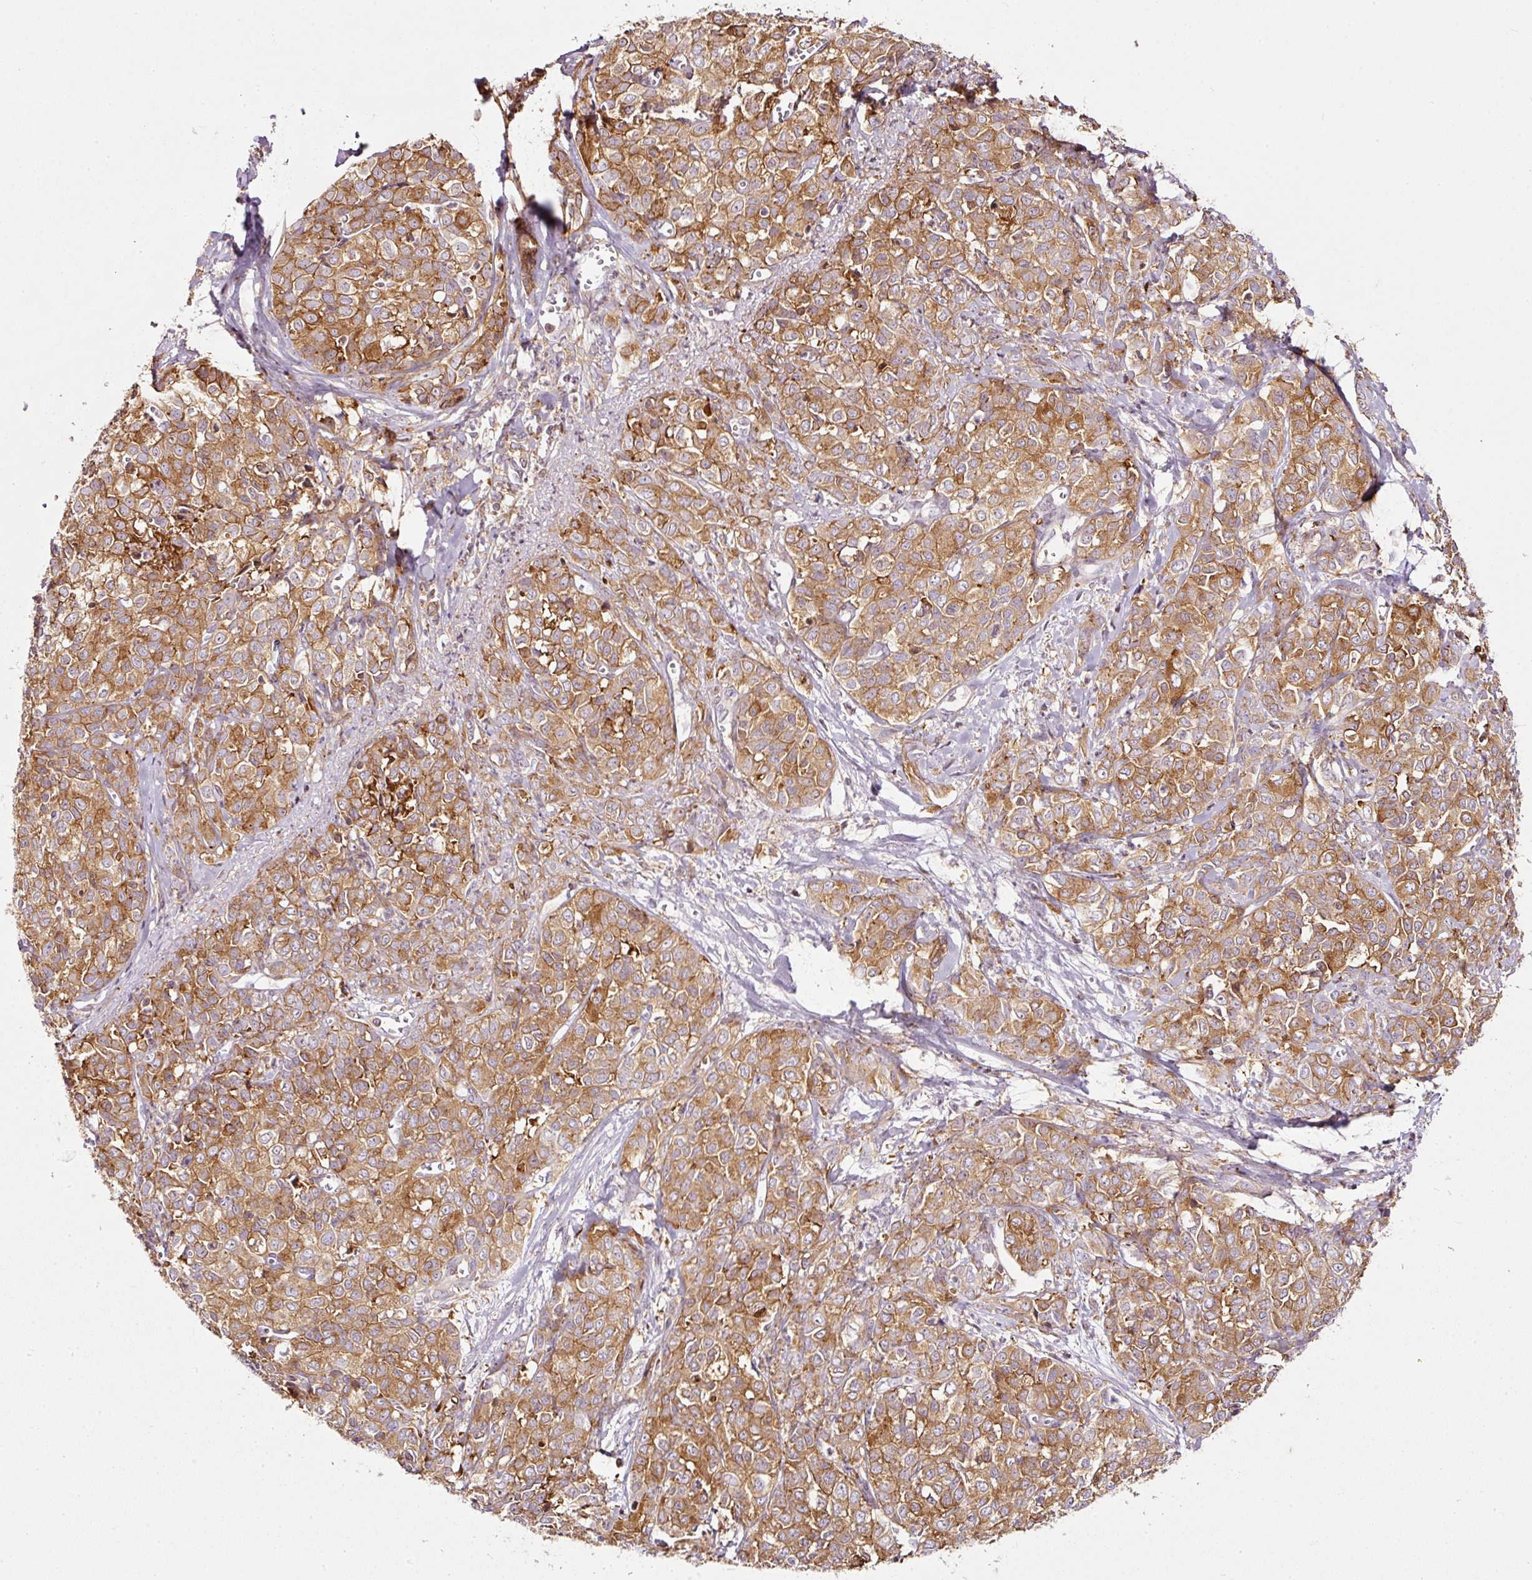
{"staining": {"intensity": "moderate", "quantity": ">75%", "location": "cytoplasmic/membranous"}, "tissue": "liver cancer", "cell_type": "Tumor cells", "image_type": "cancer", "snomed": [{"axis": "morphology", "description": "Cholangiocarcinoma"}, {"axis": "topography", "description": "Liver"}], "caption": "Moderate cytoplasmic/membranous staining for a protein is seen in approximately >75% of tumor cells of liver cholangiocarcinoma using immunohistochemistry (IHC).", "gene": "SCNM1", "patient": {"sex": "female", "age": 77}}